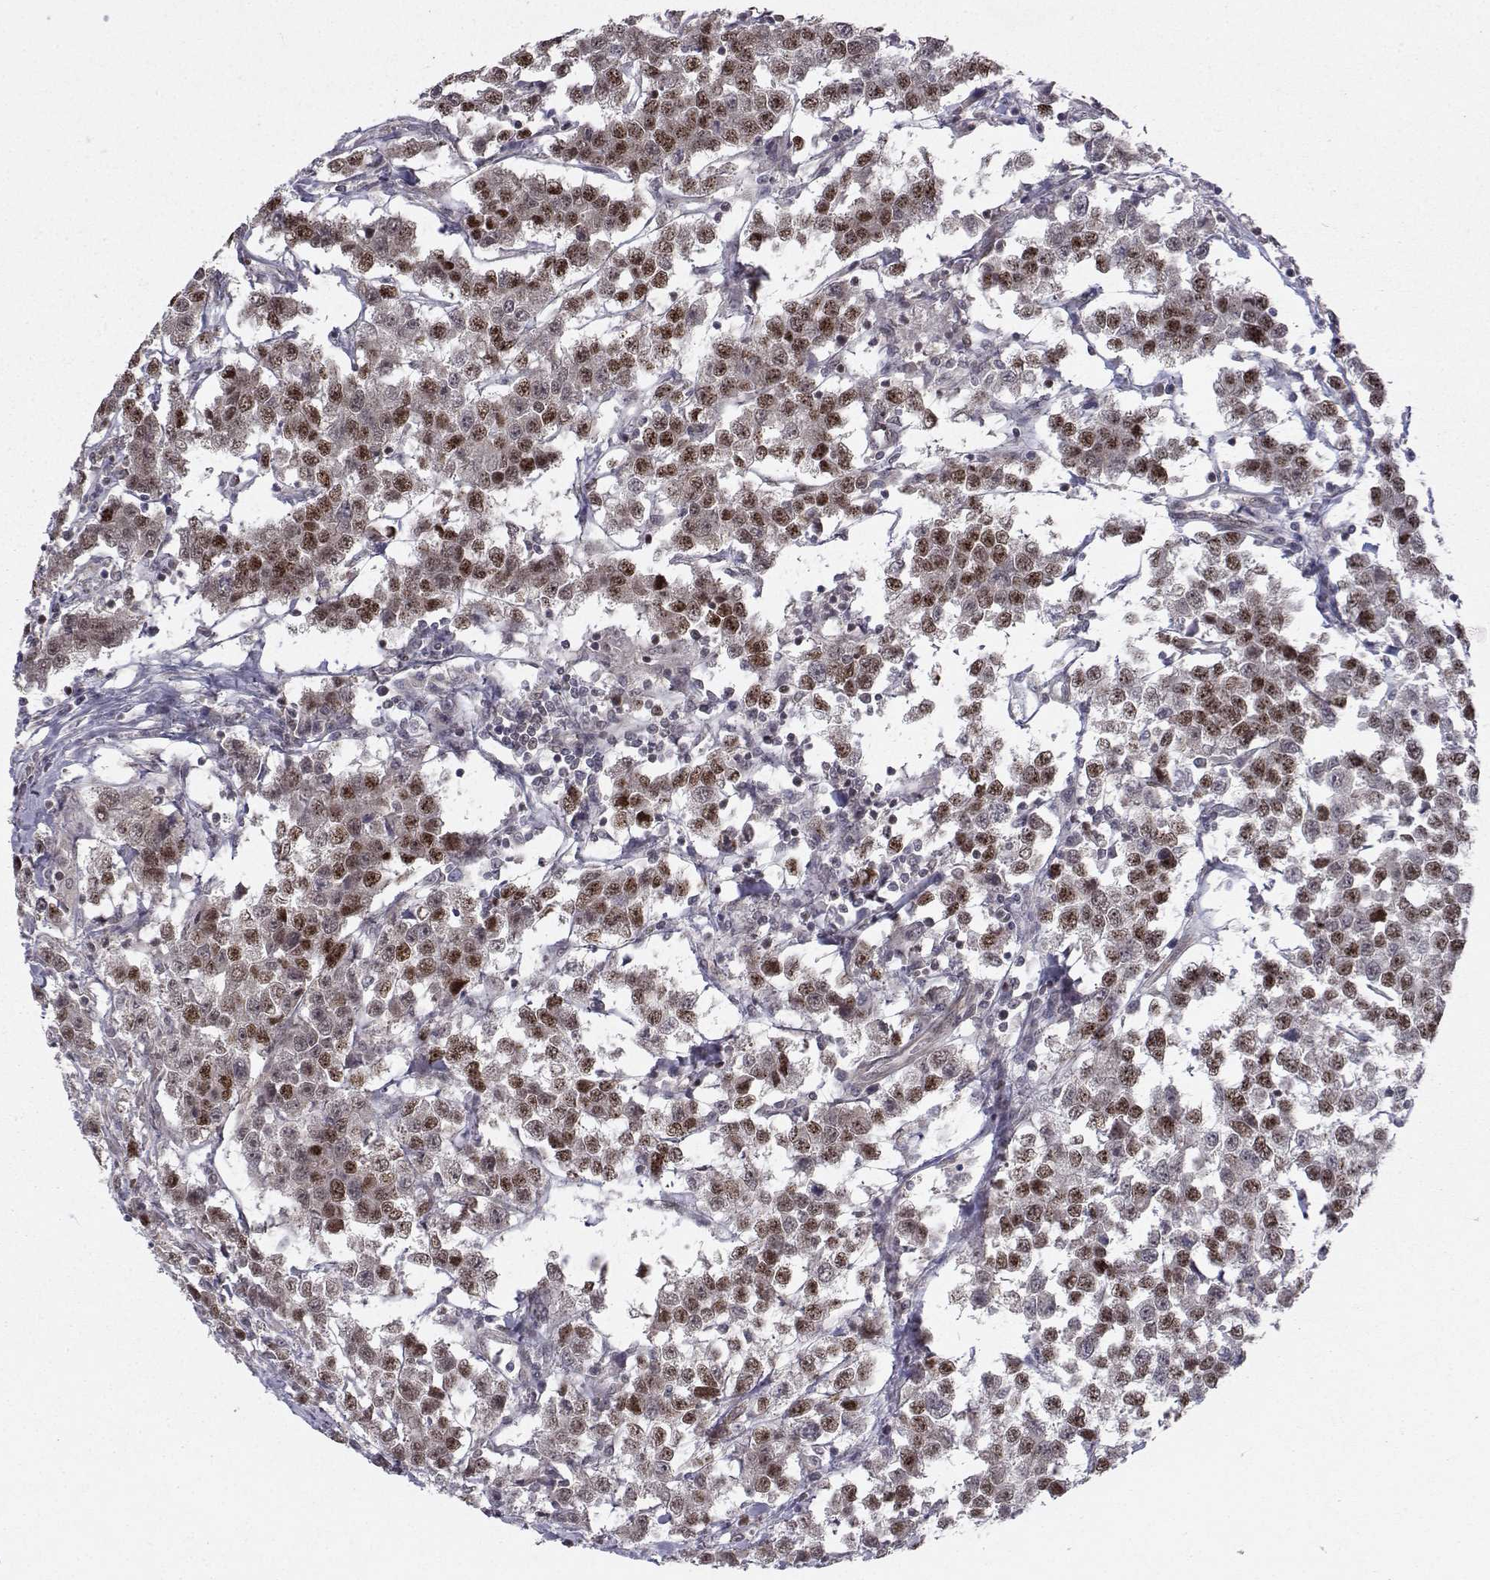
{"staining": {"intensity": "strong", "quantity": "25%-75%", "location": "nuclear"}, "tissue": "testis cancer", "cell_type": "Tumor cells", "image_type": "cancer", "snomed": [{"axis": "morphology", "description": "Seminoma, NOS"}, {"axis": "topography", "description": "Testis"}], "caption": "The image reveals a brown stain indicating the presence of a protein in the nuclear of tumor cells in testis cancer.", "gene": "PKN2", "patient": {"sex": "male", "age": 59}}